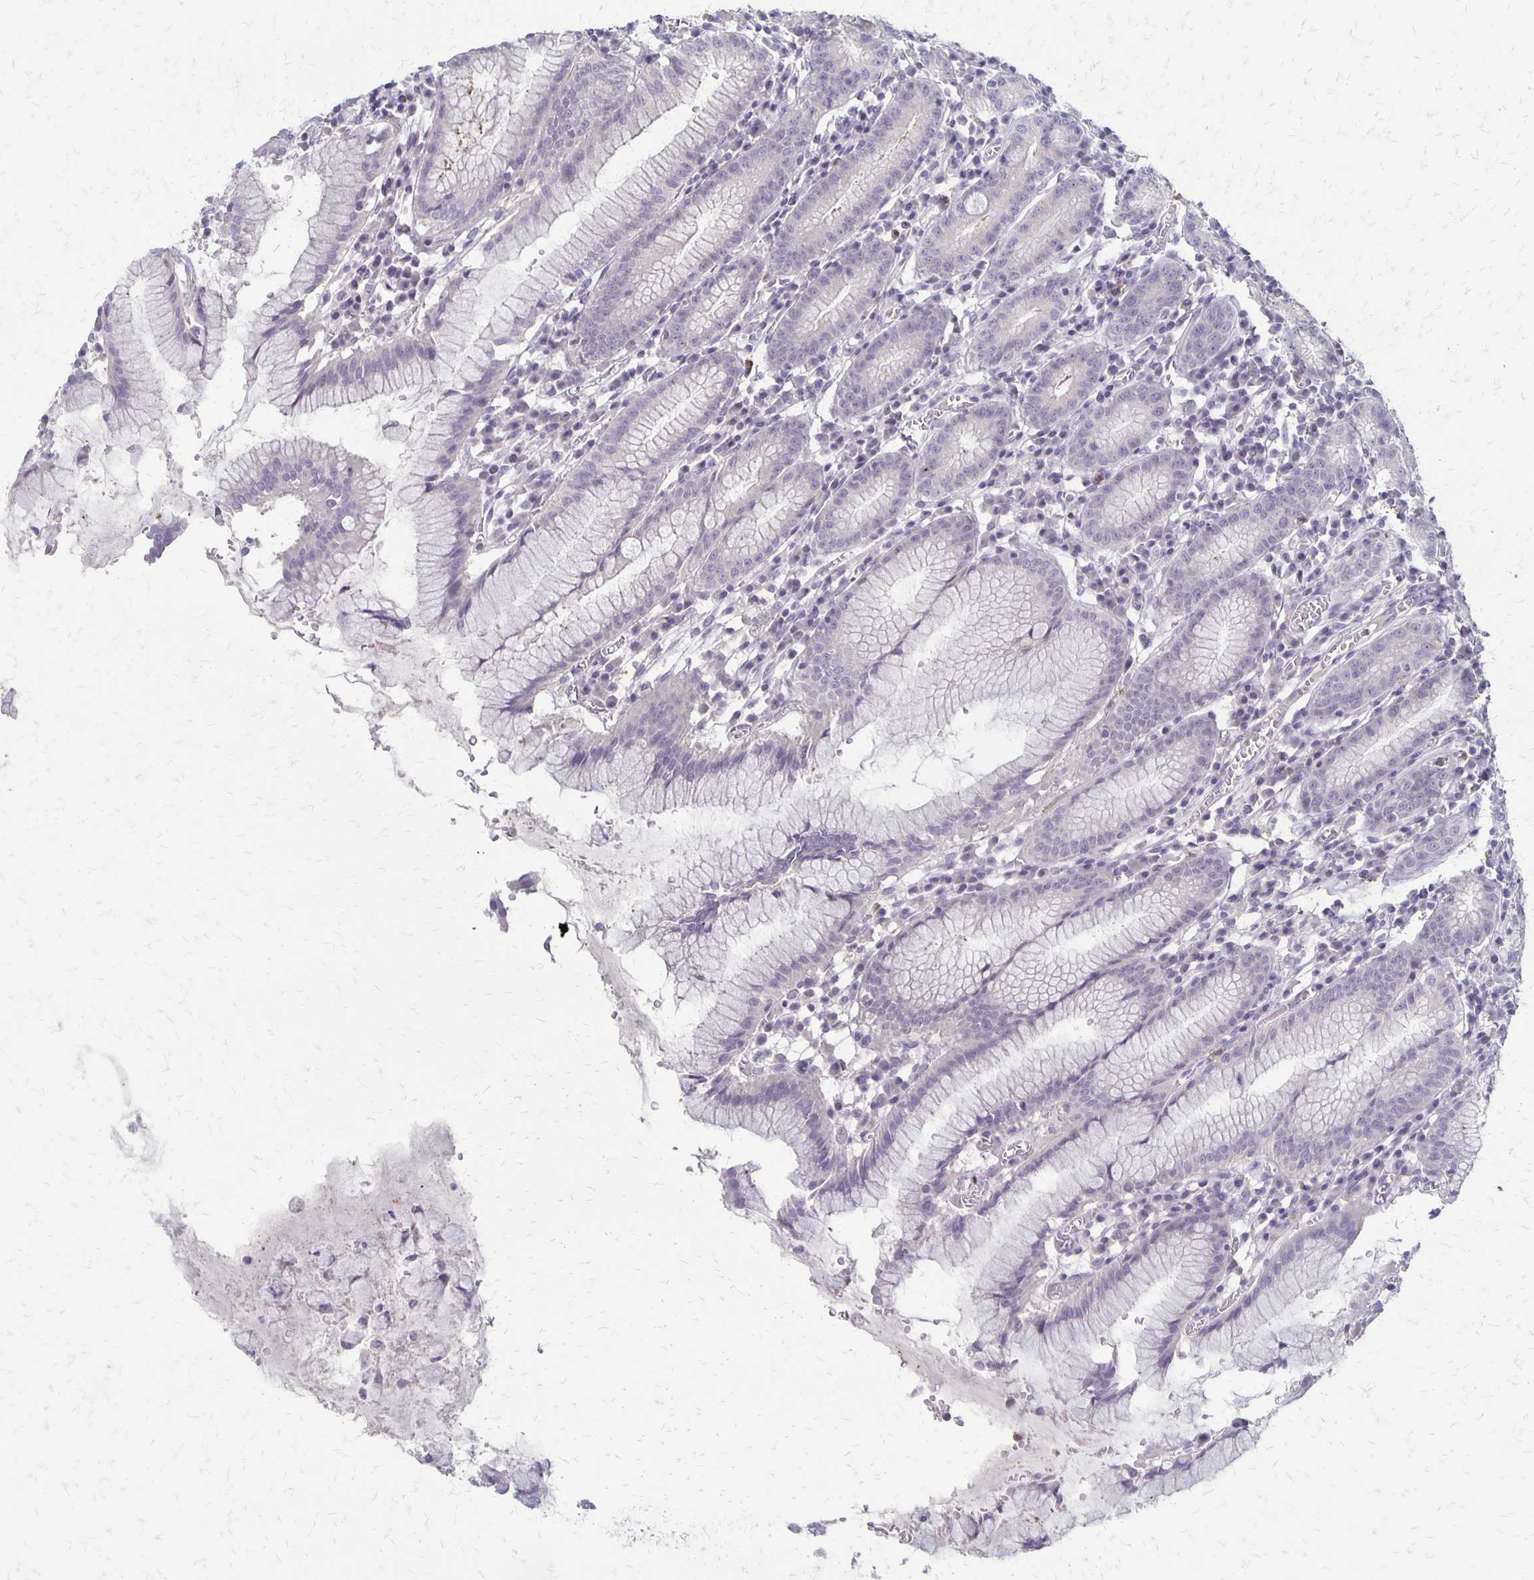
{"staining": {"intensity": "negative", "quantity": "none", "location": "none"}, "tissue": "stomach", "cell_type": "Glandular cells", "image_type": "normal", "snomed": [{"axis": "morphology", "description": "Normal tissue, NOS"}, {"axis": "topography", "description": "Stomach"}], "caption": "The immunohistochemistry micrograph has no significant staining in glandular cells of stomach.", "gene": "SEPTIN5", "patient": {"sex": "male", "age": 55}}